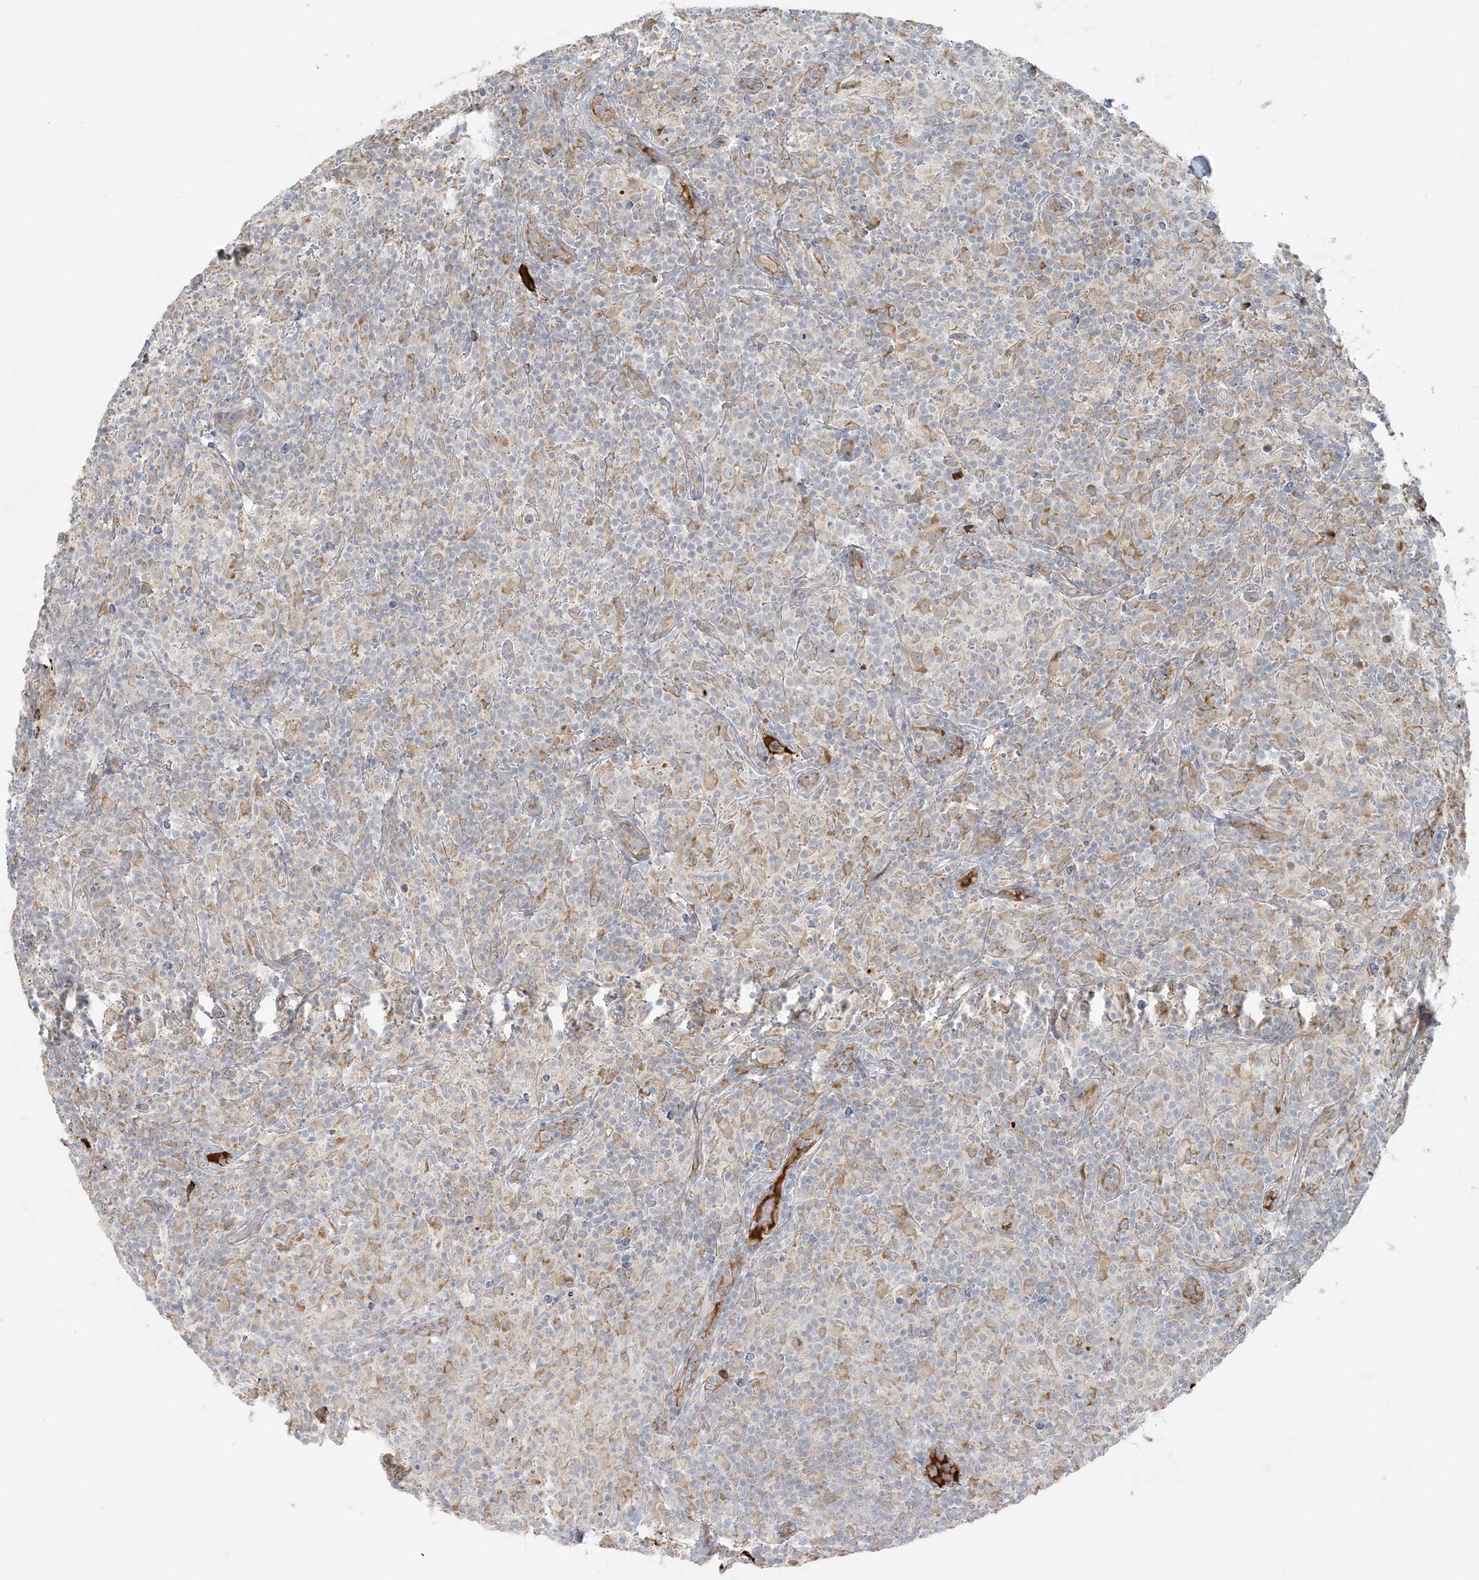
{"staining": {"intensity": "weak", "quantity": "25%-75%", "location": "cytoplasmic/membranous"}, "tissue": "lymphoma", "cell_type": "Tumor cells", "image_type": "cancer", "snomed": [{"axis": "morphology", "description": "Hodgkin's disease, NOS"}, {"axis": "topography", "description": "Lymph node"}], "caption": "Hodgkin's disease was stained to show a protein in brown. There is low levels of weak cytoplasmic/membranous expression in about 25%-75% of tumor cells. The staining was performed using DAB (3,3'-diaminobenzidine), with brown indicating positive protein expression. Nuclei are stained blue with hematoxylin.", "gene": "HACL1", "patient": {"sex": "male", "age": 70}}